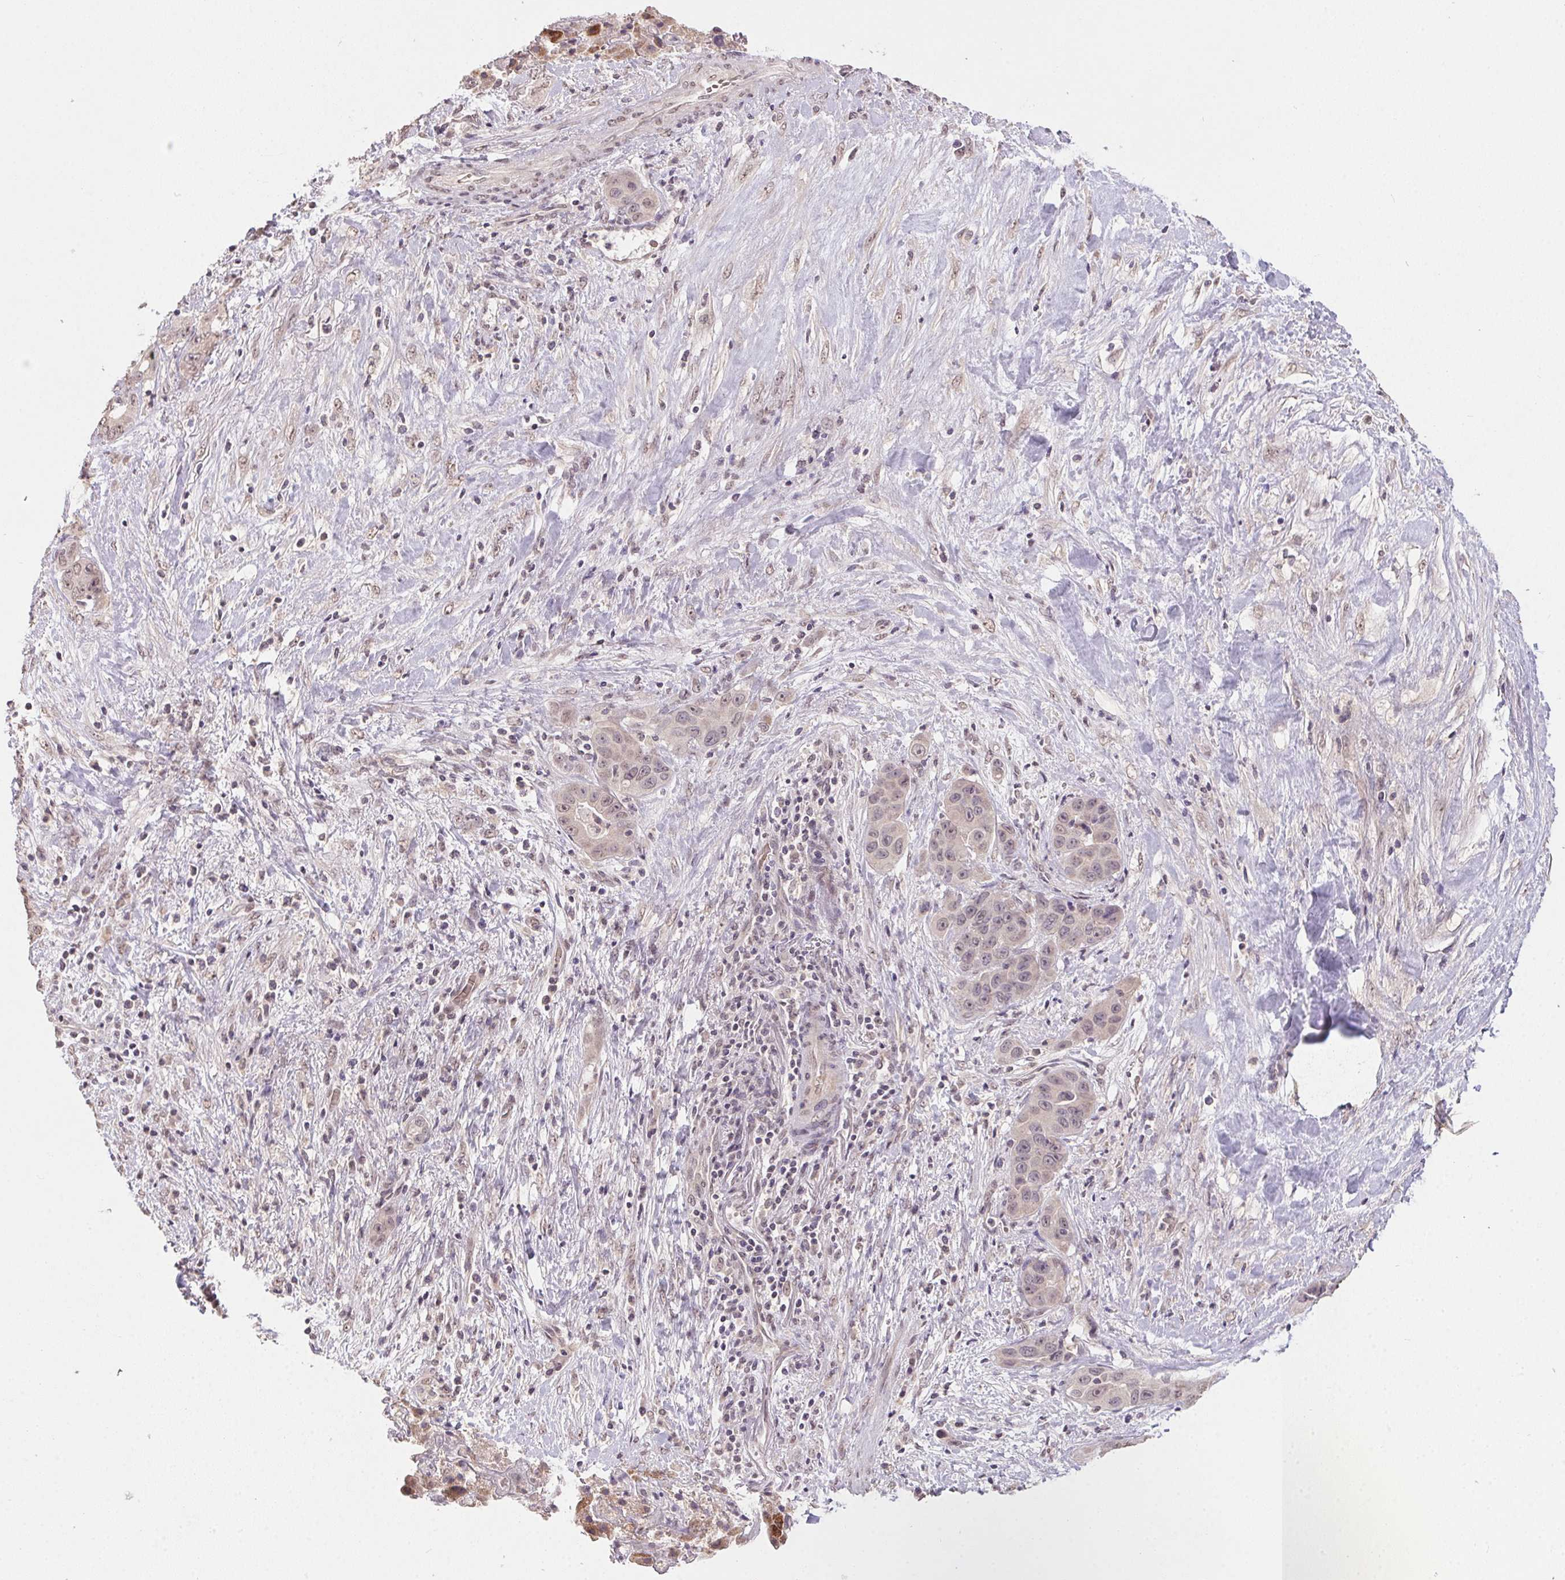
{"staining": {"intensity": "weak", "quantity": "<25%", "location": "nuclear"}, "tissue": "liver cancer", "cell_type": "Tumor cells", "image_type": "cancer", "snomed": [{"axis": "morphology", "description": "Cholangiocarcinoma"}, {"axis": "topography", "description": "Liver"}], "caption": "Human cholangiocarcinoma (liver) stained for a protein using immunohistochemistry demonstrates no positivity in tumor cells.", "gene": "PPP4R4", "patient": {"sex": "female", "age": 52}}